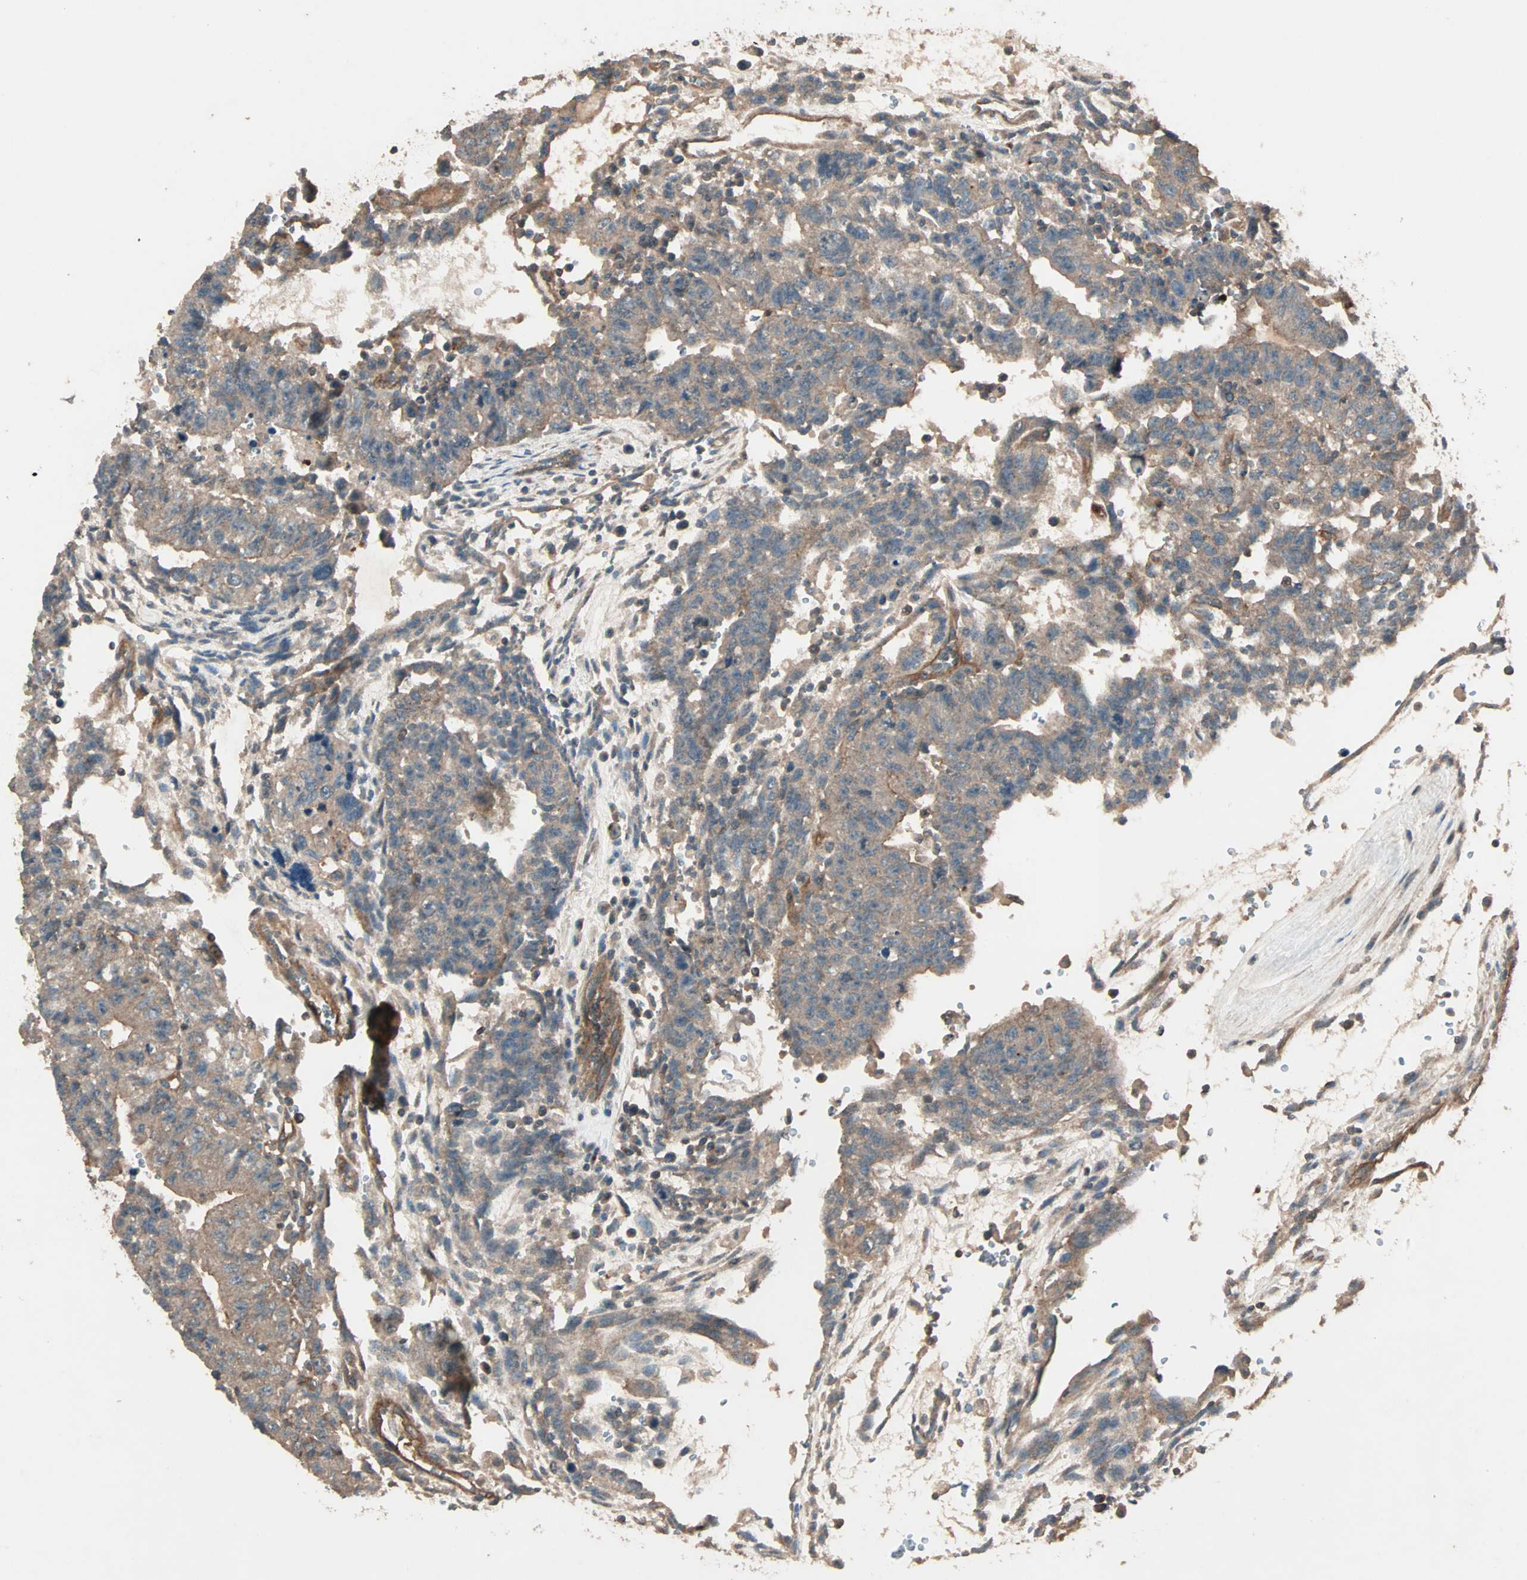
{"staining": {"intensity": "moderate", "quantity": ">75%", "location": "cytoplasmic/membranous"}, "tissue": "testis cancer", "cell_type": "Tumor cells", "image_type": "cancer", "snomed": [{"axis": "morphology", "description": "Seminoma, NOS"}, {"axis": "morphology", "description": "Carcinoma, Embryonal, NOS"}, {"axis": "topography", "description": "Testis"}], "caption": "Immunohistochemical staining of human embryonal carcinoma (testis) exhibits medium levels of moderate cytoplasmic/membranous expression in approximately >75% of tumor cells. (Brightfield microscopy of DAB IHC at high magnification).", "gene": "GCK", "patient": {"sex": "male", "age": 52}}